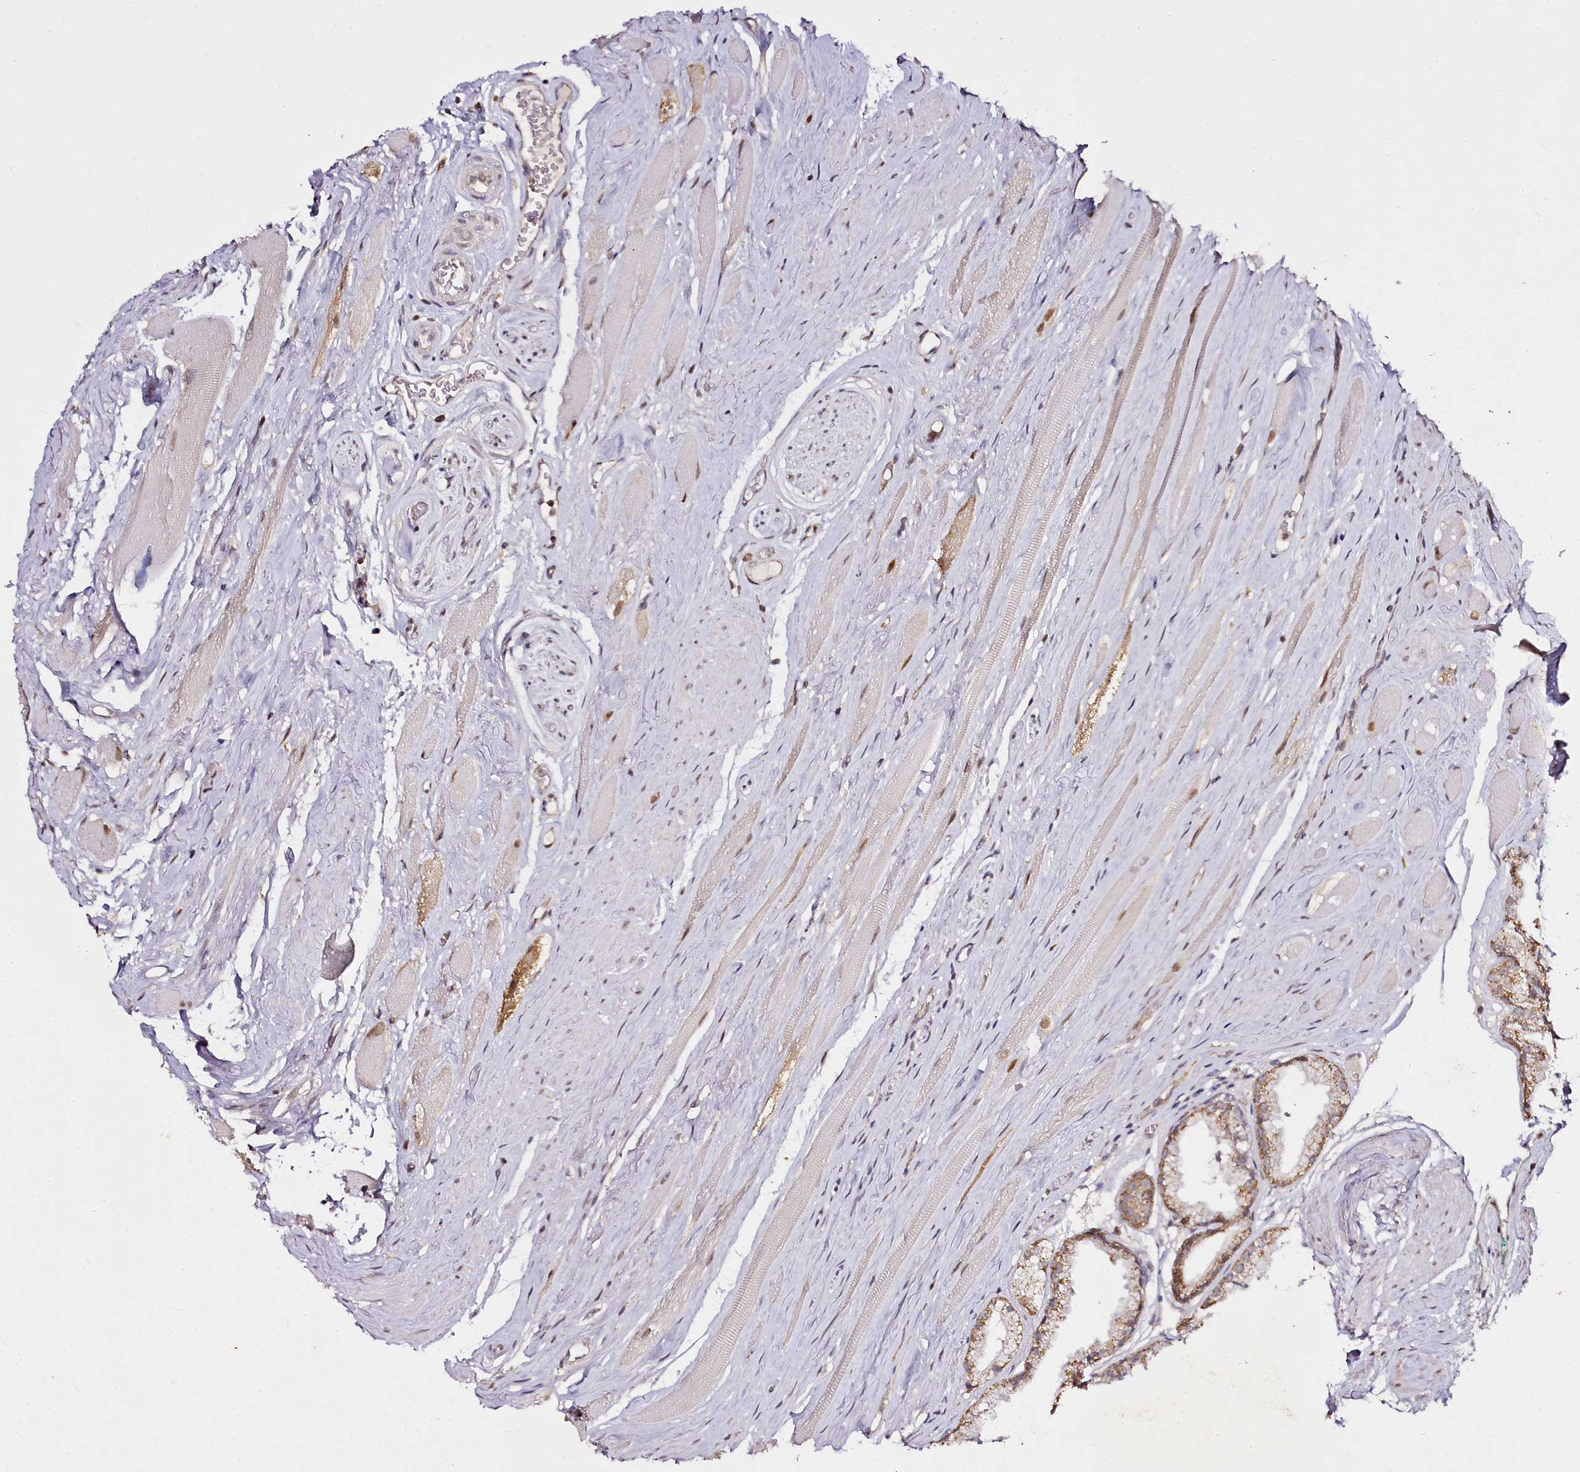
{"staining": {"intensity": "moderate", "quantity": ">75%", "location": "cytoplasmic/membranous"}, "tissue": "prostate cancer", "cell_type": "Tumor cells", "image_type": "cancer", "snomed": [{"axis": "morphology", "description": "Adenocarcinoma, High grade"}, {"axis": "topography", "description": "Prostate"}], "caption": "Immunohistochemical staining of human prostate adenocarcinoma (high-grade) exhibits medium levels of moderate cytoplasmic/membranous expression in about >75% of tumor cells.", "gene": "EDIL3", "patient": {"sex": "male", "age": 67}}